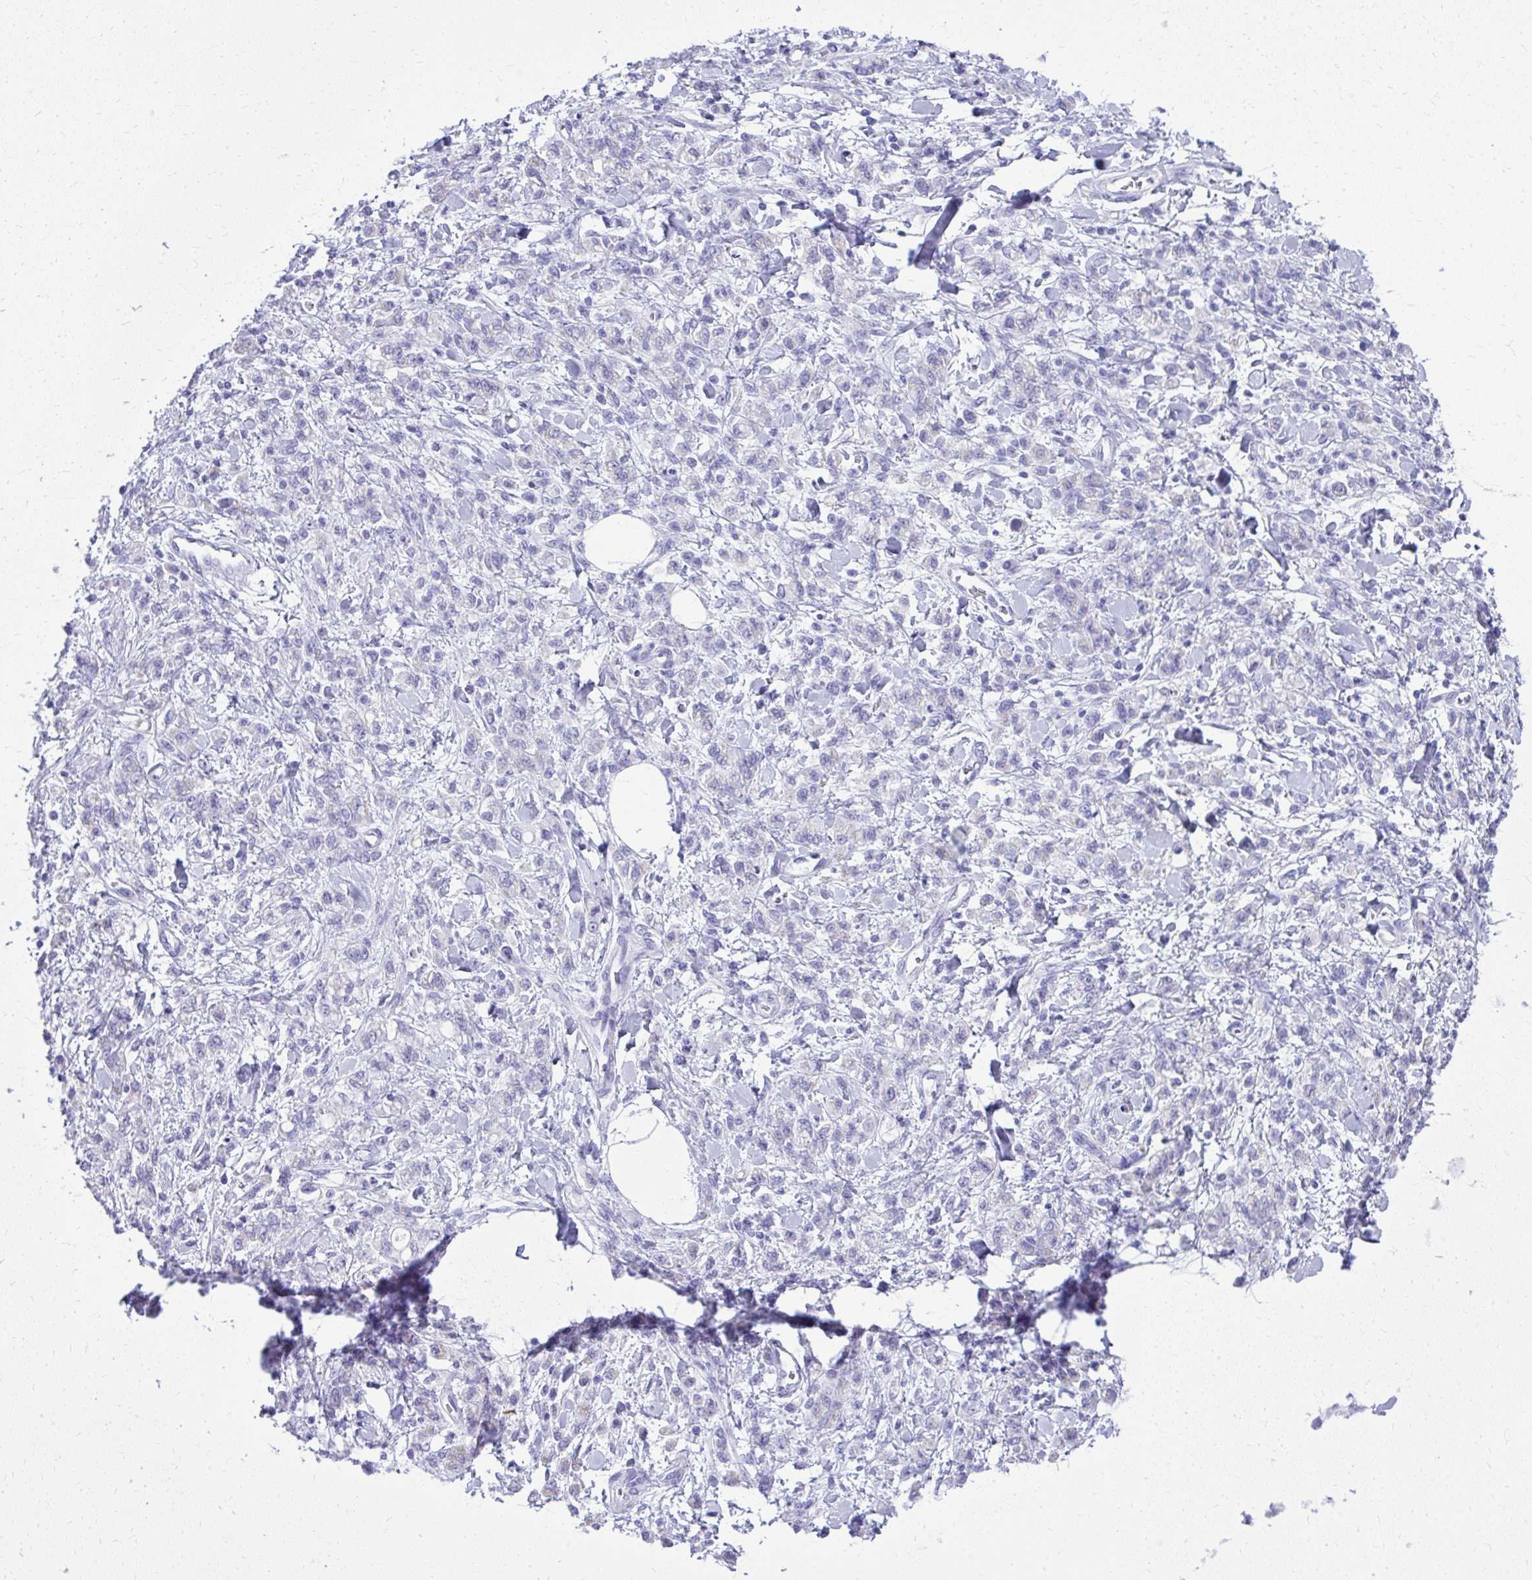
{"staining": {"intensity": "negative", "quantity": "none", "location": "none"}, "tissue": "stomach cancer", "cell_type": "Tumor cells", "image_type": "cancer", "snomed": [{"axis": "morphology", "description": "Adenocarcinoma, NOS"}, {"axis": "topography", "description": "Stomach"}], "caption": "Adenocarcinoma (stomach) stained for a protein using IHC demonstrates no staining tumor cells.", "gene": "RALYL", "patient": {"sex": "male", "age": 77}}